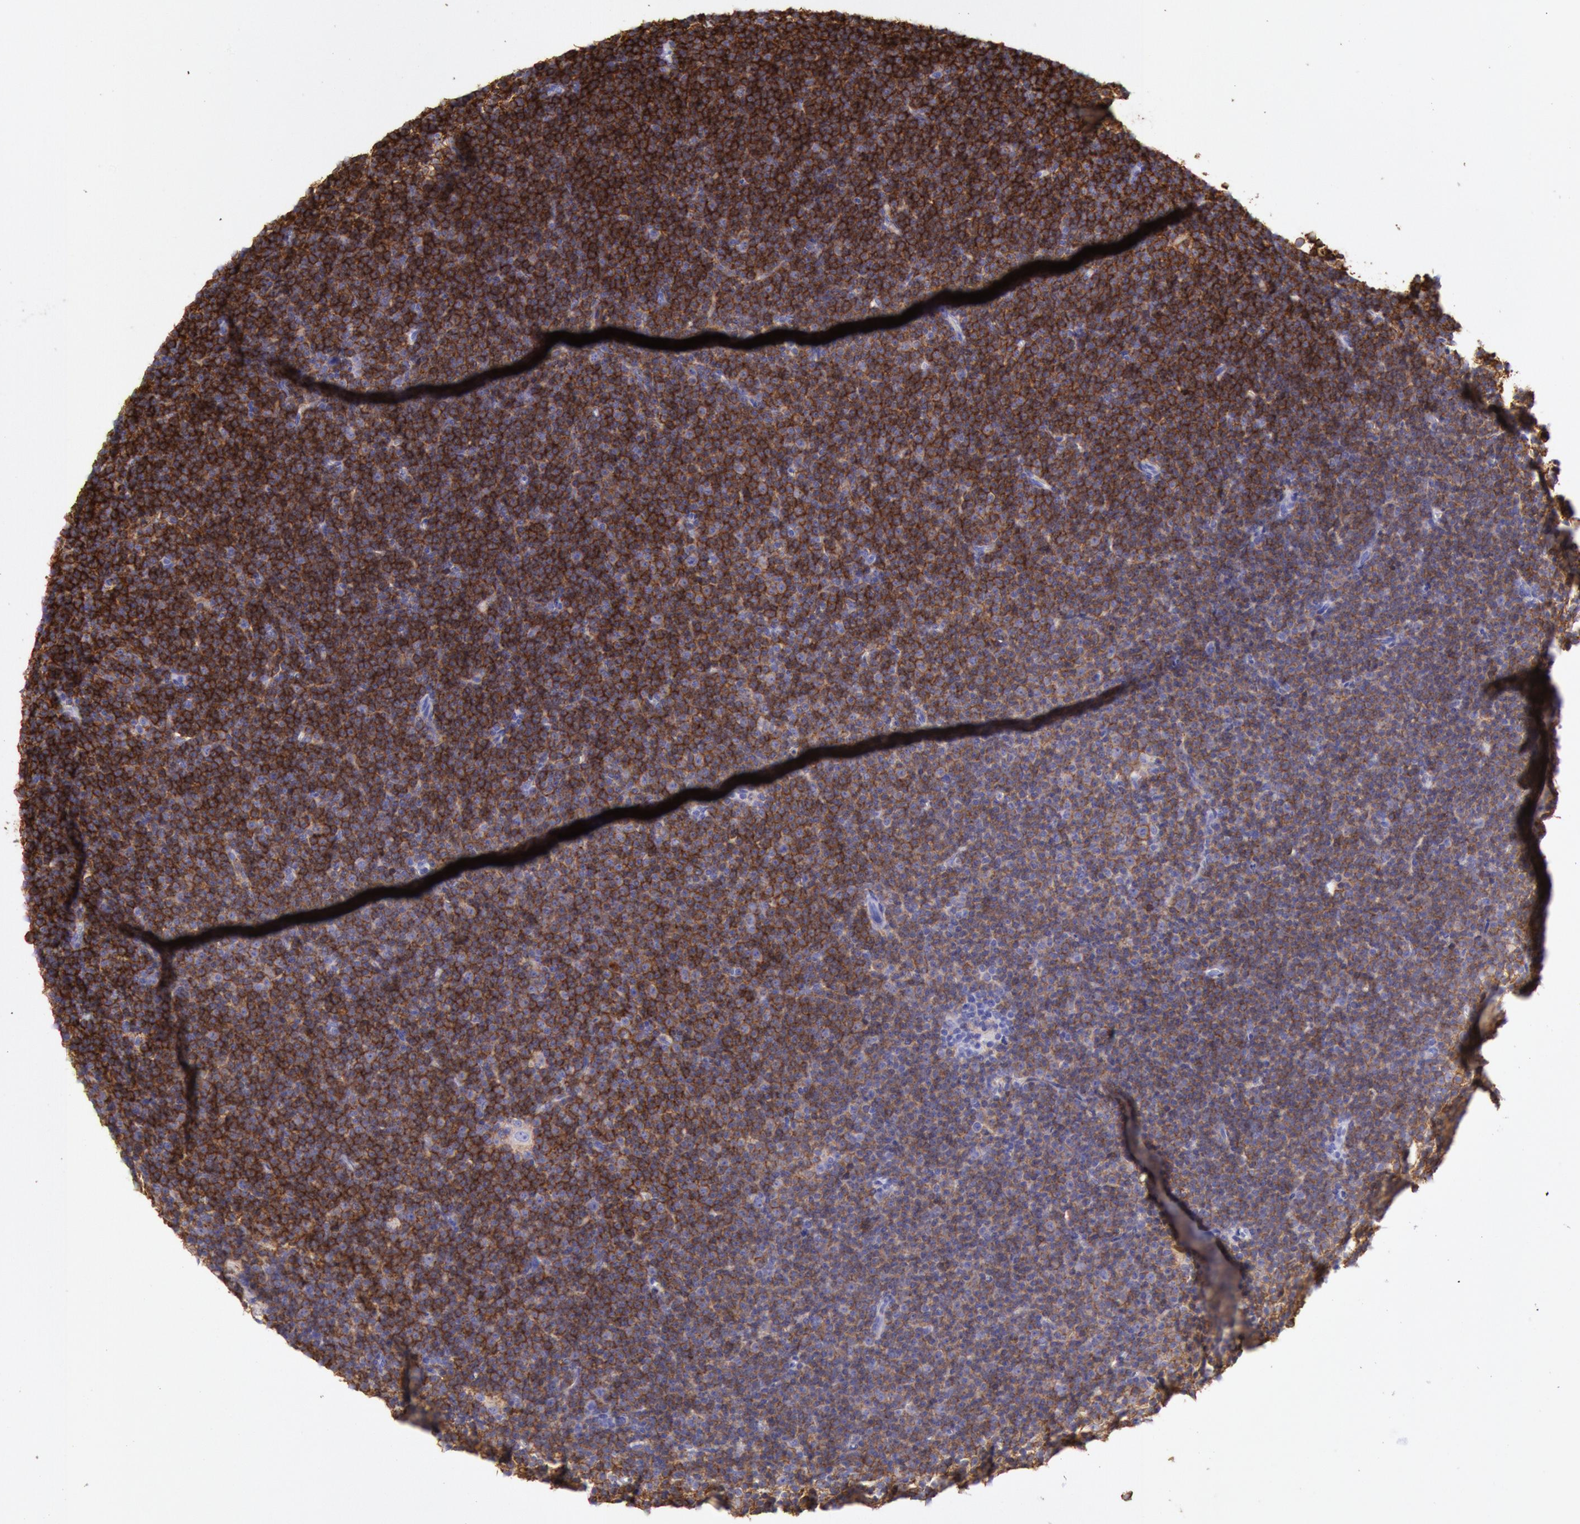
{"staining": {"intensity": "moderate", "quantity": ">75%", "location": "cytoplasmic/membranous"}, "tissue": "lymphoma", "cell_type": "Tumor cells", "image_type": "cancer", "snomed": [{"axis": "morphology", "description": "Malignant lymphoma, non-Hodgkin's type, Low grade"}, {"axis": "topography", "description": "Lymph node"}], "caption": "The photomicrograph exhibits a brown stain indicating the presence of a protein in the cytoplasmic/membranous of tumor cells in lymphoma.", "gene": "LYN", "patient": {"sex": "female", "age": 69}}